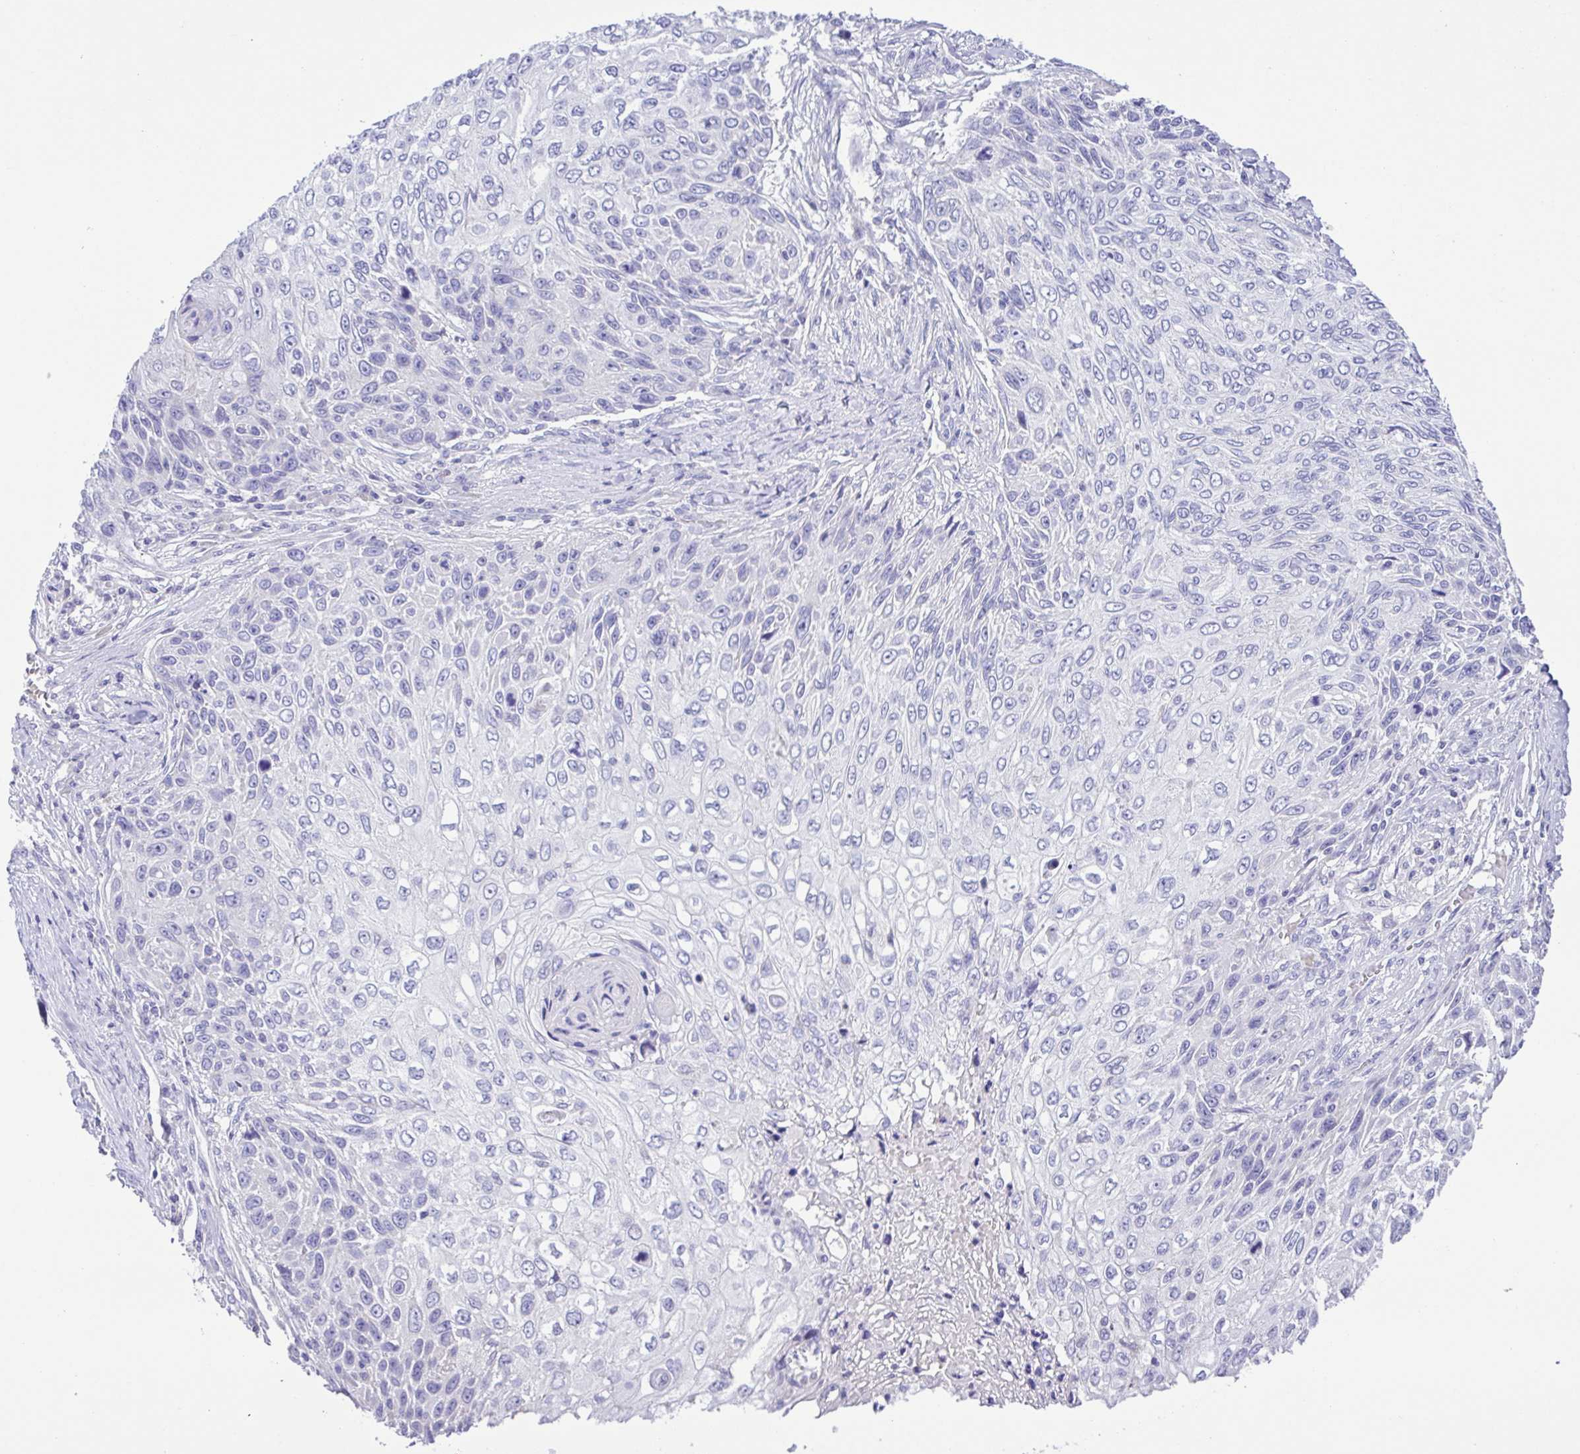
{"staining": {"intensity": "negative", "quantity": "none", "location": "none"}, "tissue": "skin cancer", "cell_type": "Tumor cells", "image_type": "cancer", "snomed": [{"axis": "morphology", "description": "Squamous cell carcinoma, NOS"}, {"axis": "topography", "description": "Skin"}], "caption": "Protein analysis of squamous cell carcinoma (skin) displays no significant expression in tumor cells.", "gene": "CD72", "patient": {"sex": "male", "age": 92}}